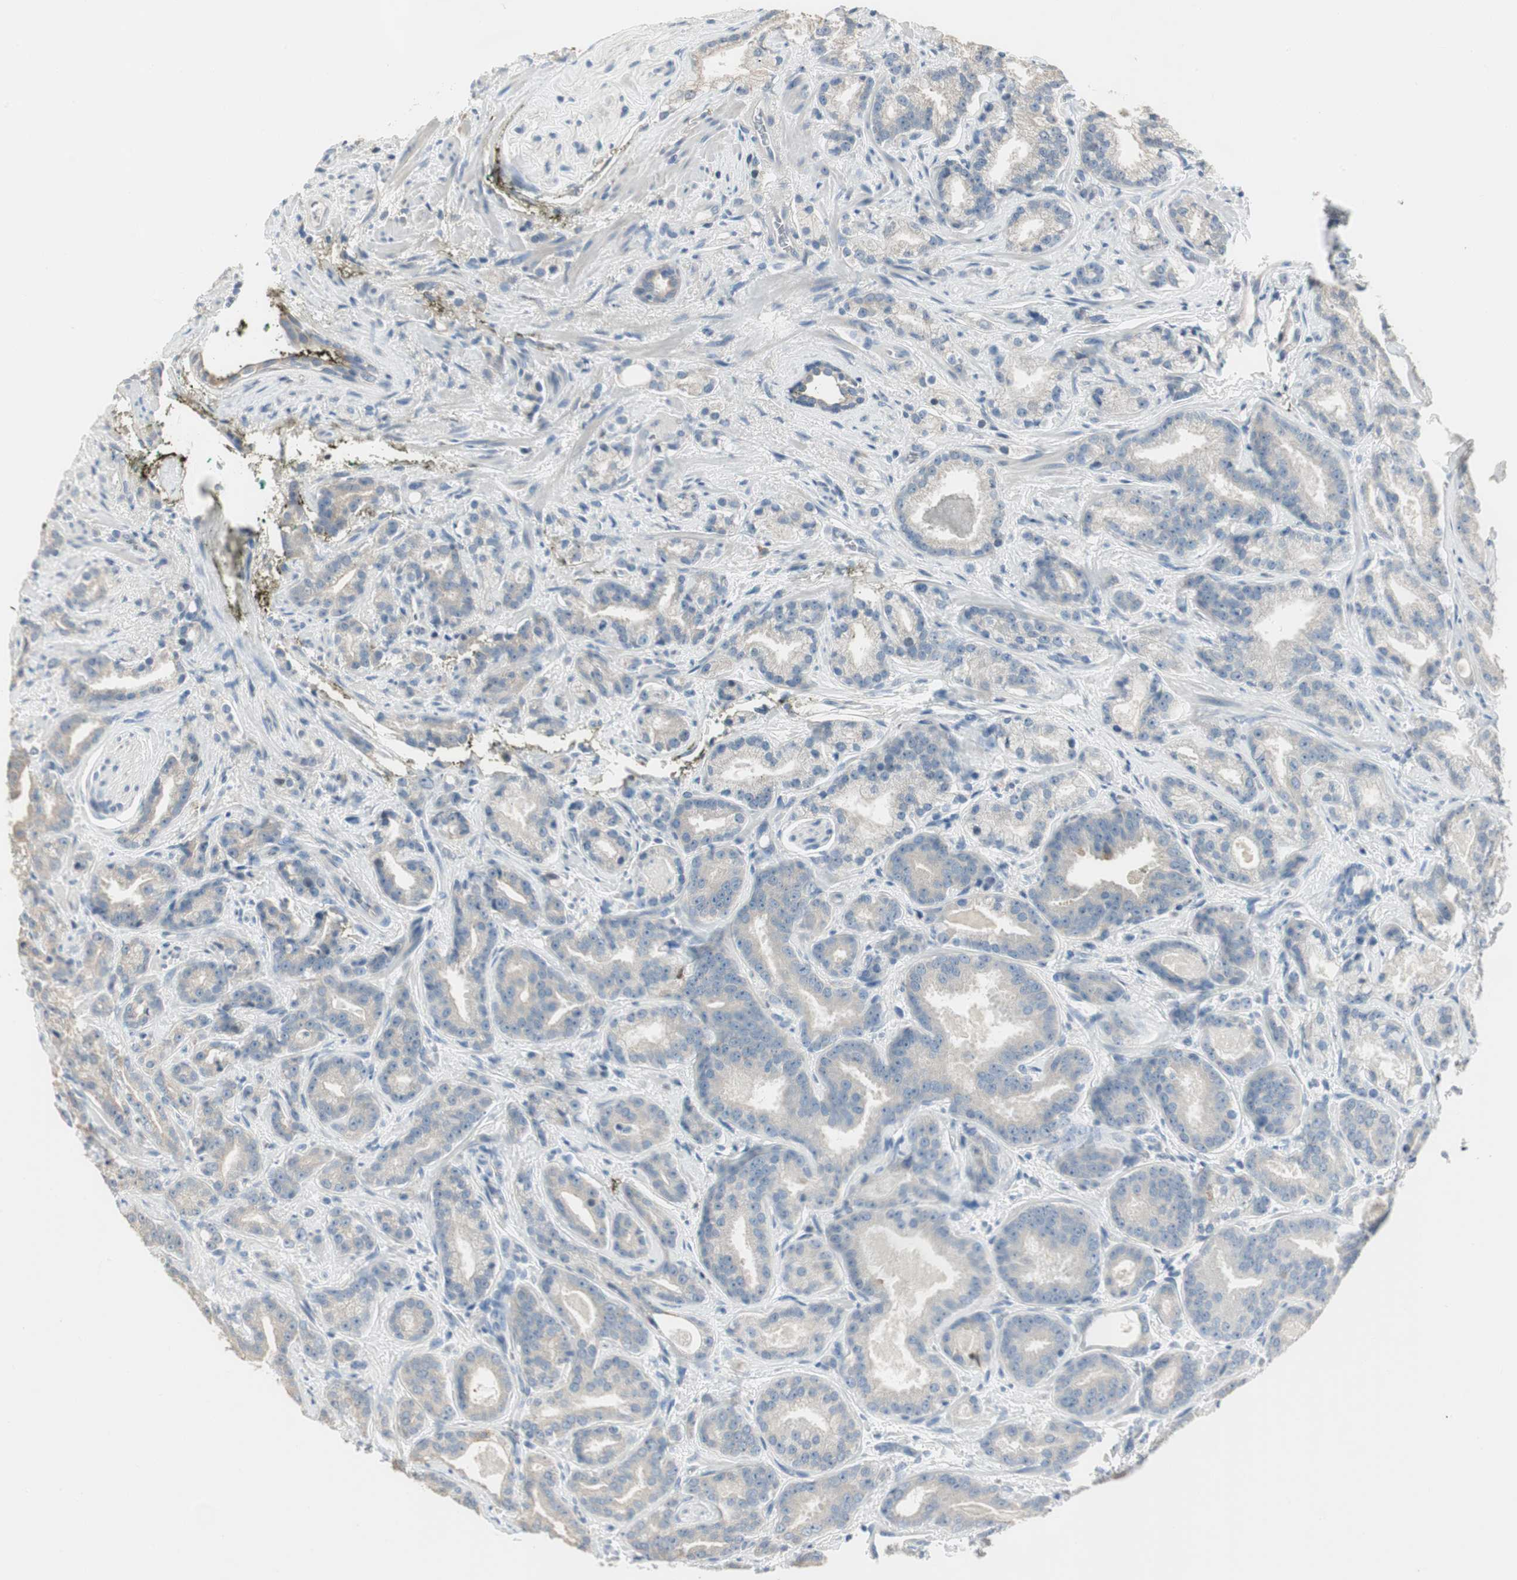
{"staining": {"intensity": "negative", "quantity": "none", "location": "none"}, "tissue": "prostate cancer", "cell_type": "Tumor cells", "image_type": "cancer", "snomed": [{"axis": "morphology", "description": "Adenocarcinoma, Low grade"}, {"axis": "topography", "description": "Prostate"}], "caption": "Micrograph shows no protein staining in tumor cells of low-grade adenocarcinoma (prostate) tissue.", "gene": "SPINK4", "patient": {"sex": "male", "age": 63}}